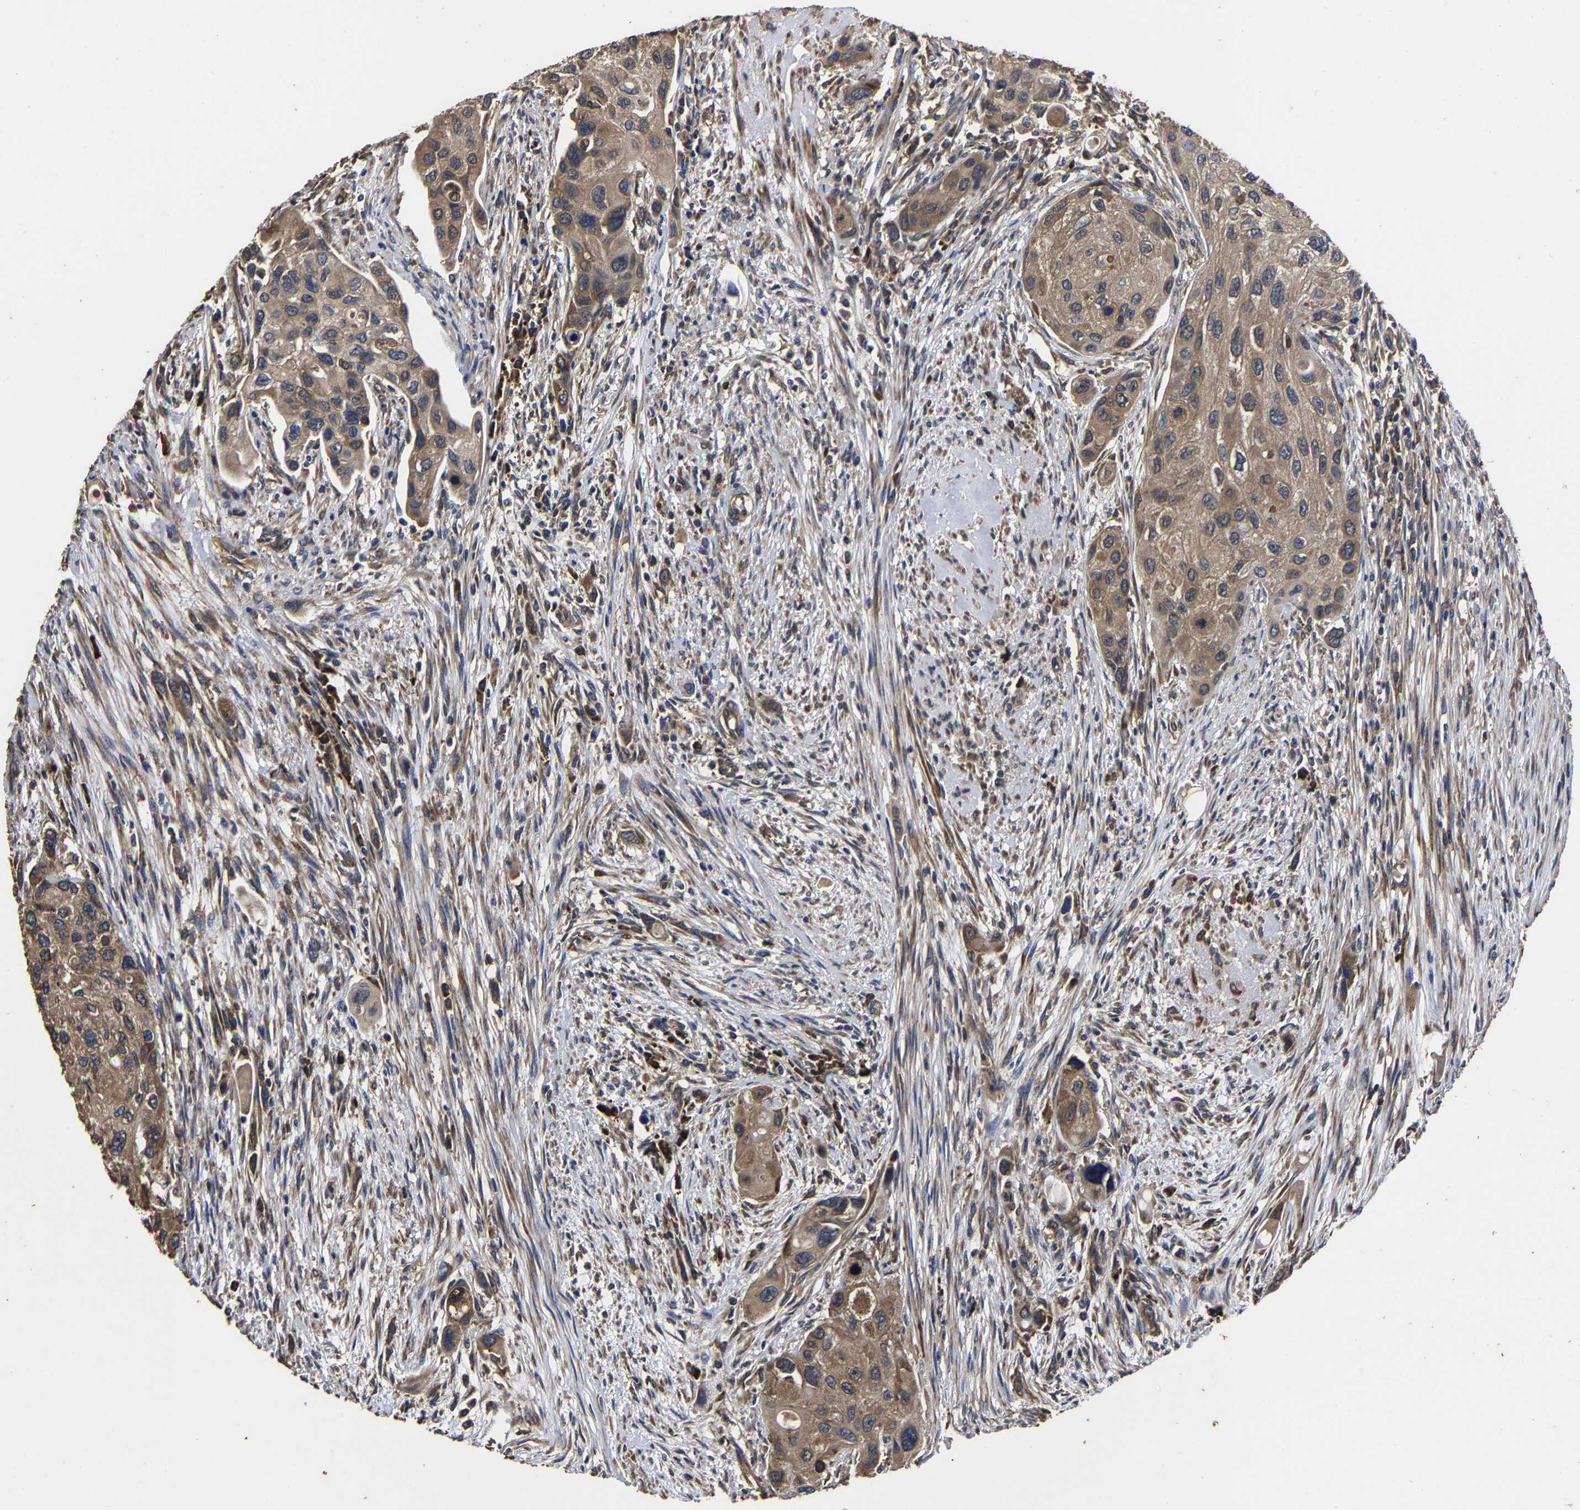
{"staining": {"intensity": "moderate", "quantity": ">75%", "location": "cytoplasmic/membranous"}, "tissue": "urothelial cancer", "cell_type": "Tumor cells", "image_type": "cancer", "snomed": [{"axis": "morphology", "description": "Urothelial carcinoma, High grade"}, {"axis": "topography", "description": "Urinary bladder"}], "caption": "Immunohistochemistry image of neoplastic tissue: human urothelial cancer stained using IHC shows medium levels of moderate protein expression localized specifically in the cytoplasmic/membranous of tumor cells, appearing as a cytoplasmic/membranous brown color.", "gene": "ITCH", "patient": {"sex": "female", "age": 56}}